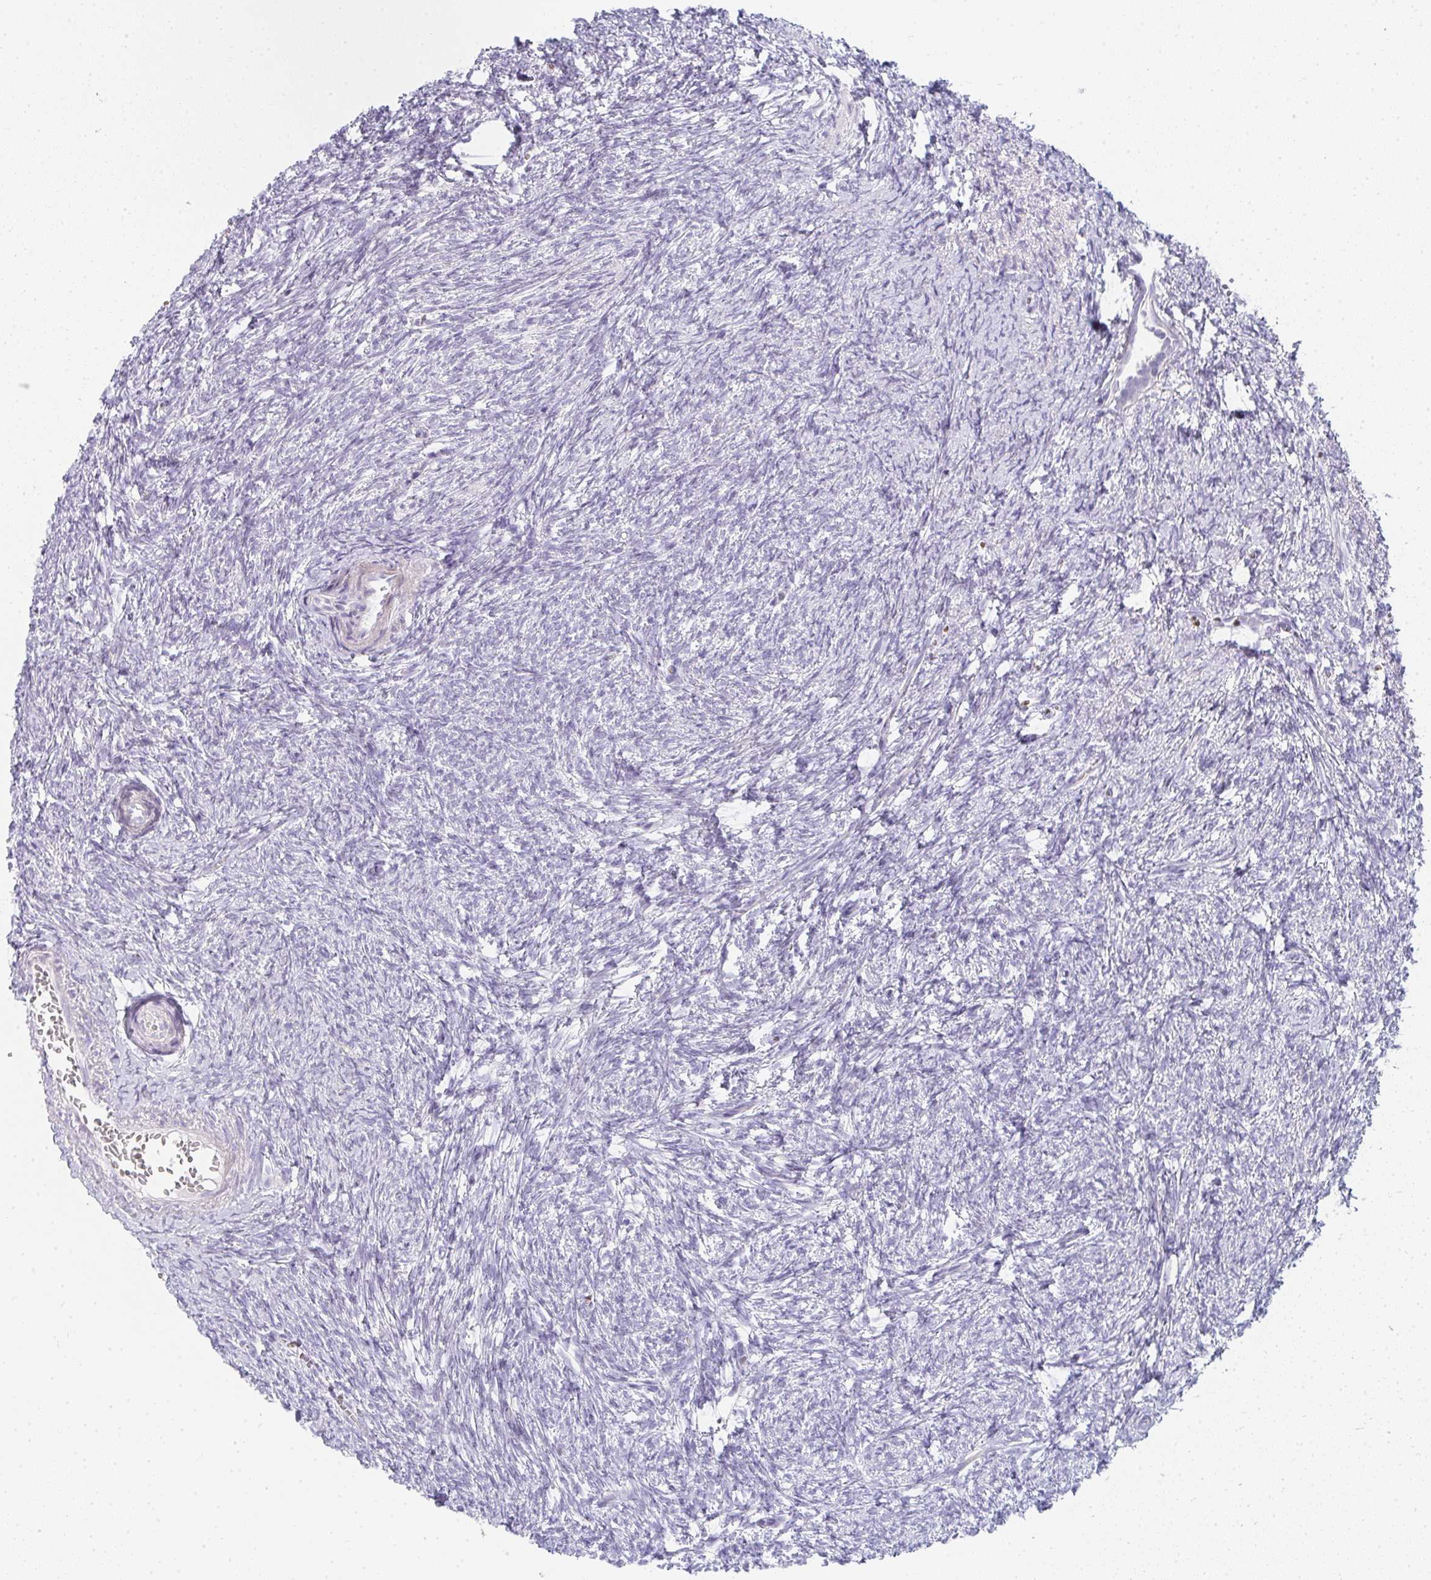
{"staining": {"intensity": "negative", "quantity": "none", "location": "none"}, "tissue": "ovary", "cell_type": "Follicle cells", "image_type": "normal", "snomed": [{"axis": "morphology", "description": "Normal tissue, NOS"}, {"axis": "topography", "description": "Ovary"}], "caption": "Follicle cells show no significant protein positivity in benign ovary. (DAB (3,3'-diaminobenzidine) immunohistochemistry with hematoxylin counter stain).", "gene": "NEU2", "patient": {"sex": "female", "age": 41}}